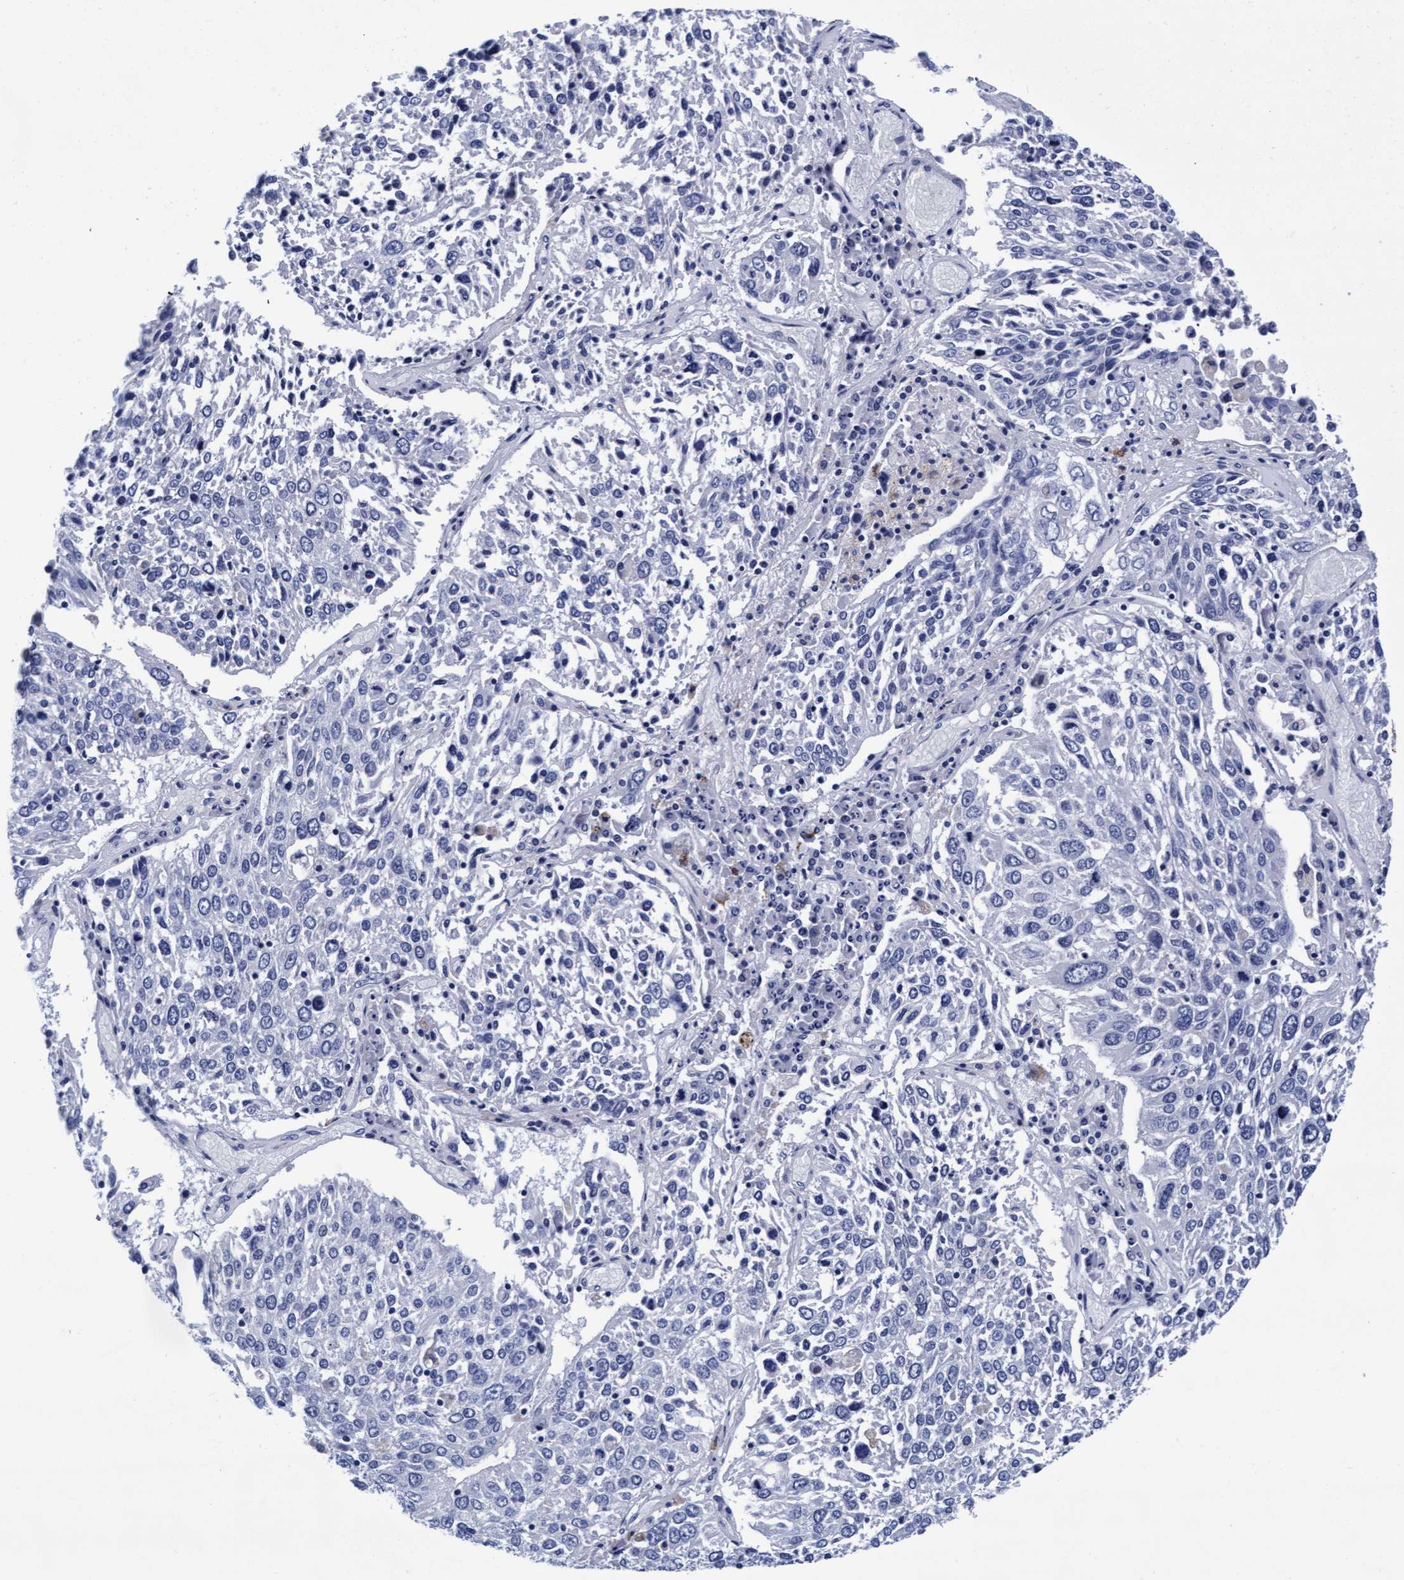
{"staining": {"intensity": "negative", "quantity": "none", "location": "none"}, "tissue": "lung cancer", "cell_type": "Tumor cells", "image_type": "cancer", "snomed": [{"axis": "morphology", "description": "Squamous cell carcinoma, NOS"}, {"axis": "topography", "description": "Lung"}], "caption": "This is a micrograph of immunohistochemistry staining of lung cancer, which shows no positivity in tumor cells.", "gene": "ARSG", "patient": {"sex": "male", "age": 65}}